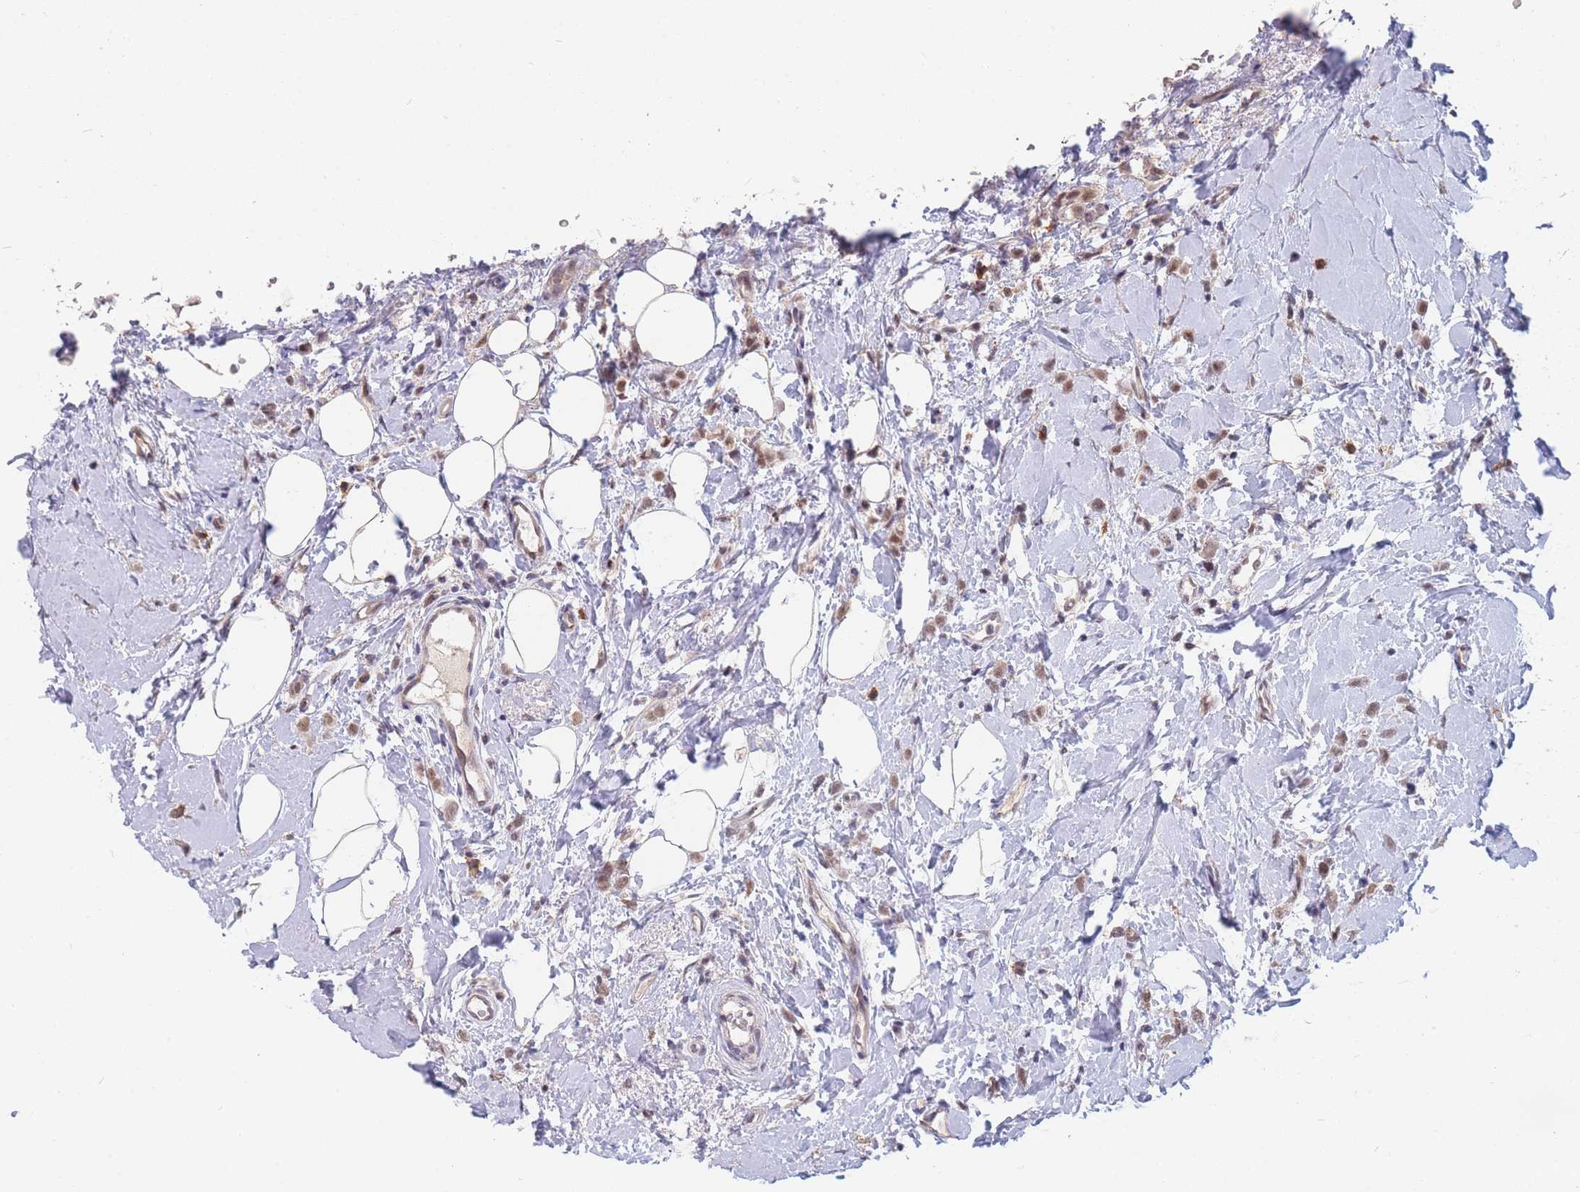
{"staining": {"intensity": "moderate", "quantity": ">75%", "location": "nuclear"}, "tissue": "breast cancer", "cell_type": "Tumor cells", "image_type": "cancer", "snomed": [{"axis": "morphology", "description": "Lobular carcinoma"}, {"axis": "topography", "description": "Breast"}], "caption": "Human breast lobular carcinoma stained with a protein marker shows moderate staining in tumor cells.", "gene": "SNRPA1", "patient": {"sex": "female", "age": 47}}